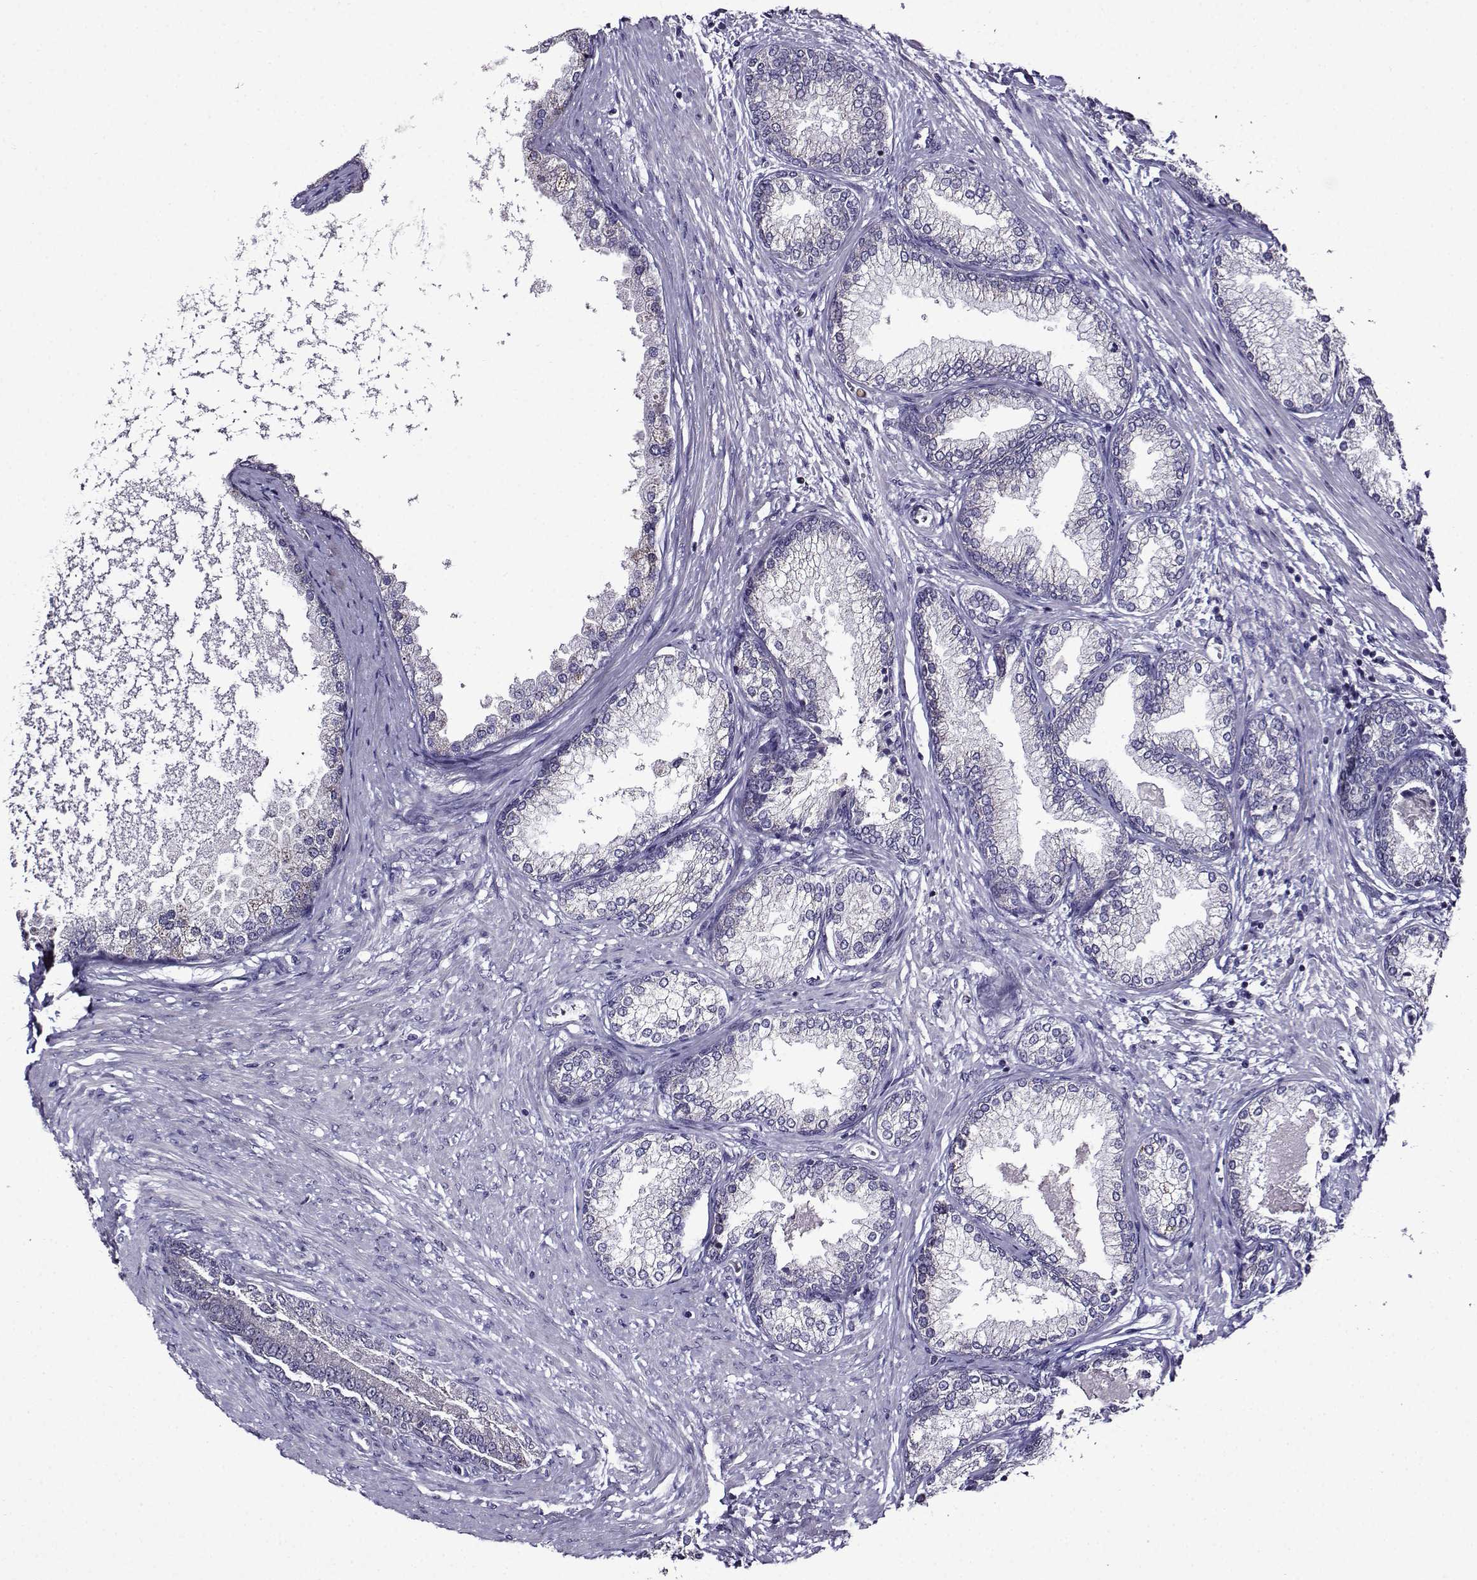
{"staining": {"intensity": "negative", "quantity": "none", "location": "none"}, "tissue": "prostate", "cell_type": "Glandular cells", "image_type": "normal", "snomed": [{"axis": "morphology", "description": "Normal tissue, NOS"}, {"axis": "topography", "description": "Prostate"}], "caption": "Glandular cells are negative for brown protein staining in benign prostate. Nuclei are stained in blue.", "gene": "TMEM266", "patient": {"sex": "male", "age": 72}}